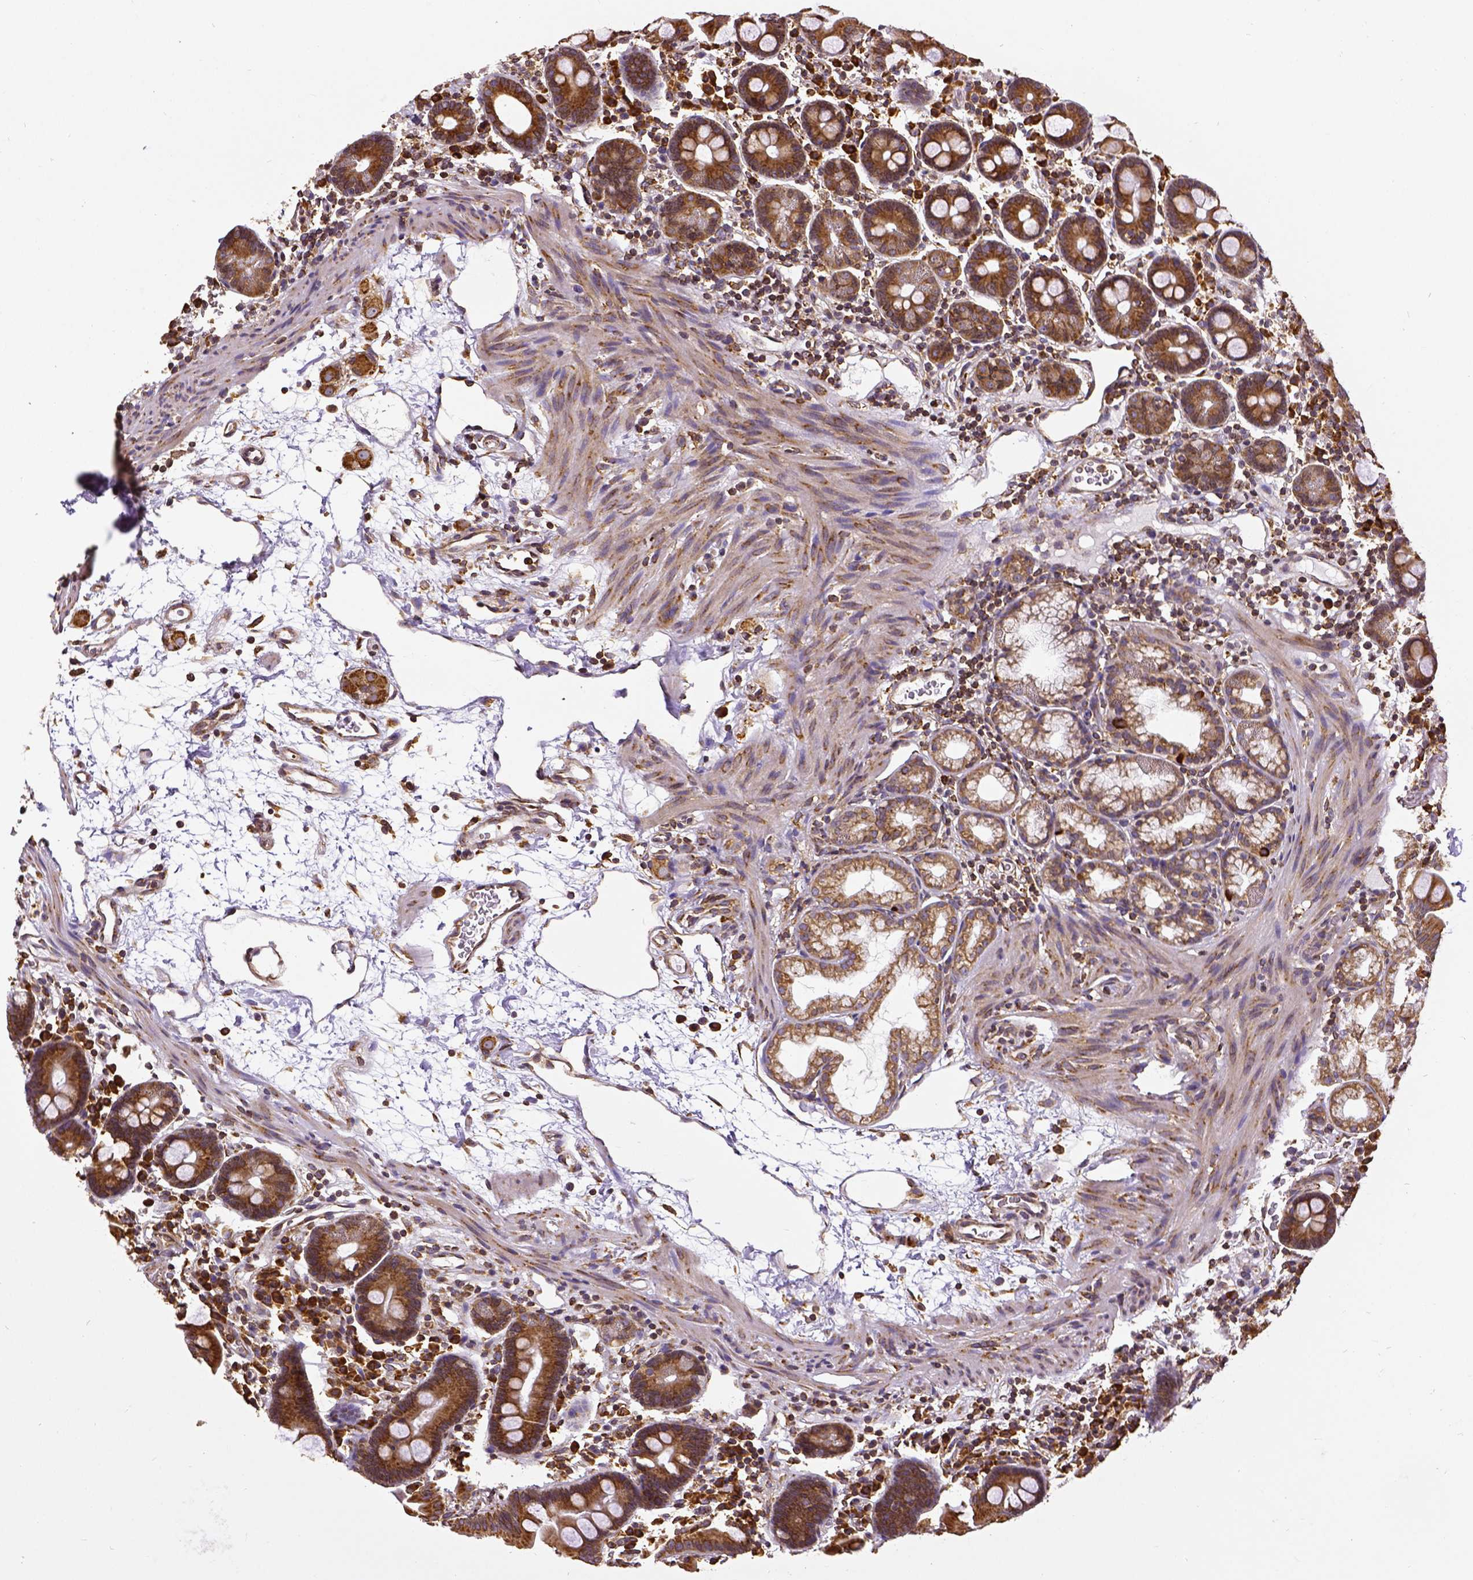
{"staining": {"intensity": "strong", "quantity": ">75%", "location": "cytoplasmic/membranous"}, "tissue": "duodenum", "cell_type": "Glandular cells", "image_type": "normal", "snomed": [{"axis": "morphology", "description": "Normal tissue, NOS"}, {"axis": "topography", "description": "Pancreas"}, {"axis": "topography", "description": "Duodenum"}], "caption": "Duodenum stained with immunohistochemistry (IHC) exhibits strong cytoplasmic/membranous staining in about >75% of glandular cells.", "gene": "MTDH", "patient": {"sex": "male", "age": 59}}